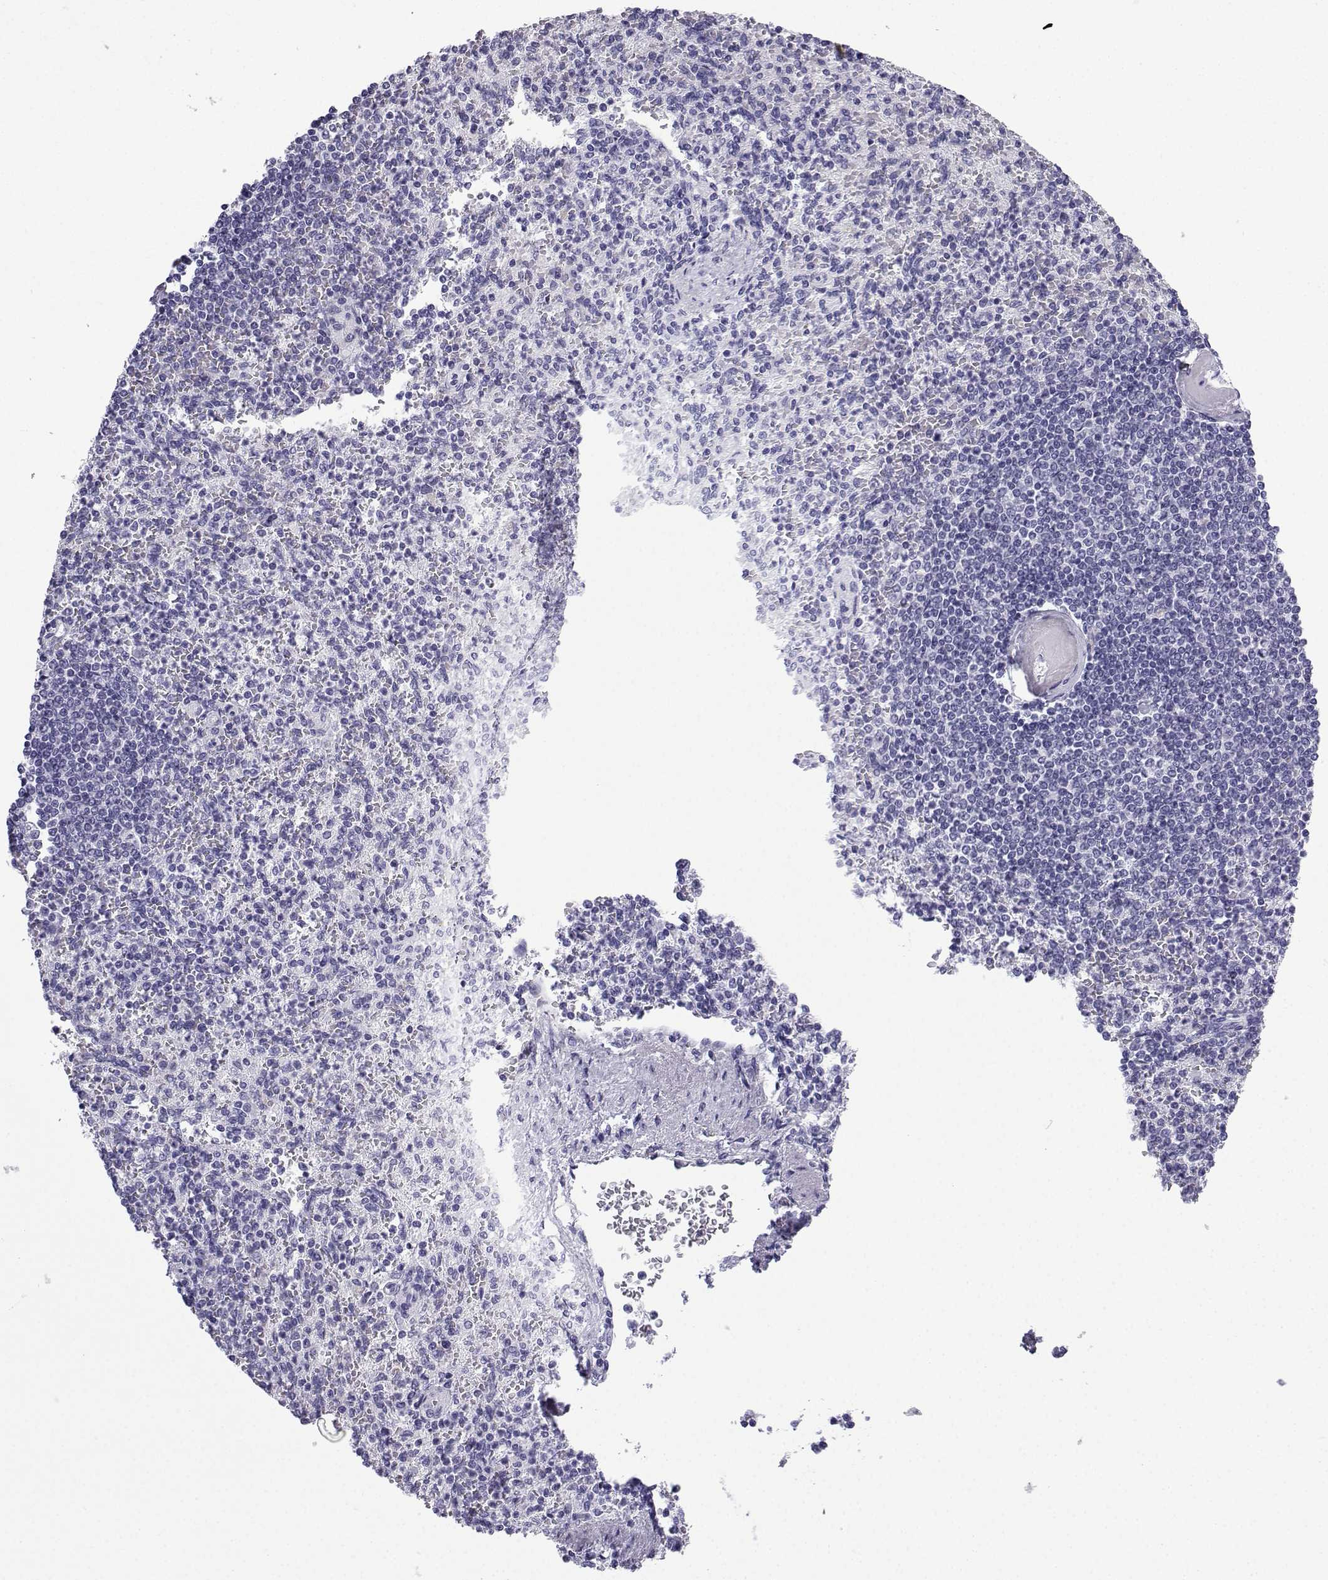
{"staining": {"intensity": "negative", "quantity": "none", "location": "none"}, "tissue": "spleen", "cell_type": "Cells in red pulp", "image_type": "normal", "snomed": [{"axis": "morphology", "description": "Normal tissue, NOS"}, {"axis": "topography", "description": "Spleen"}], "caption": "DAB (3,3'-diaminobenzidine) immunohistochemical staining of normal spleen shows no significant staining in cells in red pulp. (Stains: DAB (3,3'-diaminobenzidine) IHC with hematoxylin counter stain, Microscopy: brightfield microscopy at high magnification).", "gene": "ACRBP", "patient": {"sex": "female", "age": 74}}